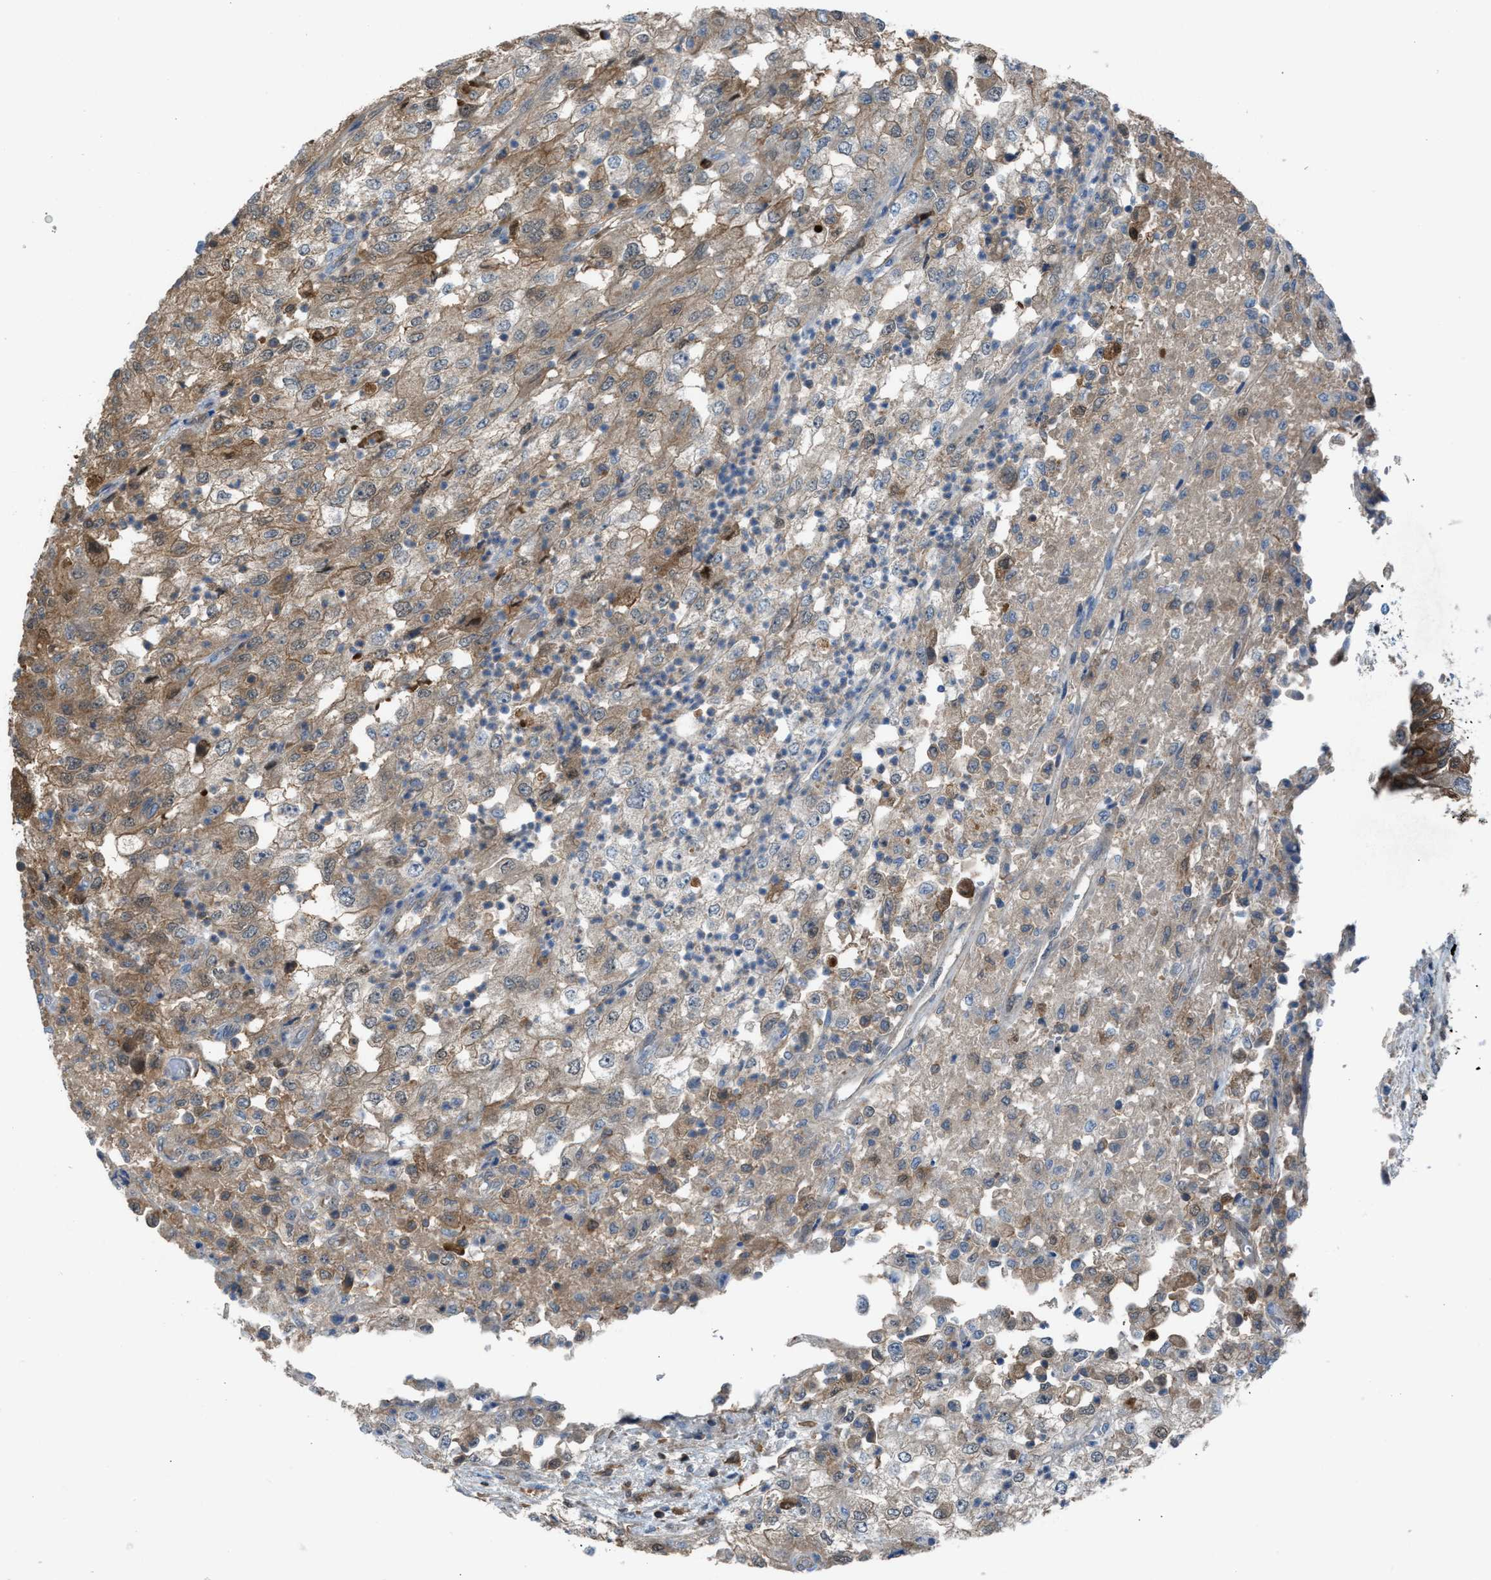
{"staining": {"intensity": "weak", "quantity": "25%-75%", "location": "cytoplasmic/membranous"}, "tissue": "renal cancer", "cell_type": "Tumor cells", "image_type": "cancer", "snomed": [{"axis": "morphology", "description": "Adenocarcinoma, NOS"}, {"axis": "topography", "description": "Kidney"}], "caption": "Protein expression analysis of renal adenocarcinoma displays weak cytoplasmic/membranous expression in about 25%-75% of tumor cells.", "gene": "TPK1", "patient": {"sex": "female", "age": 54}}